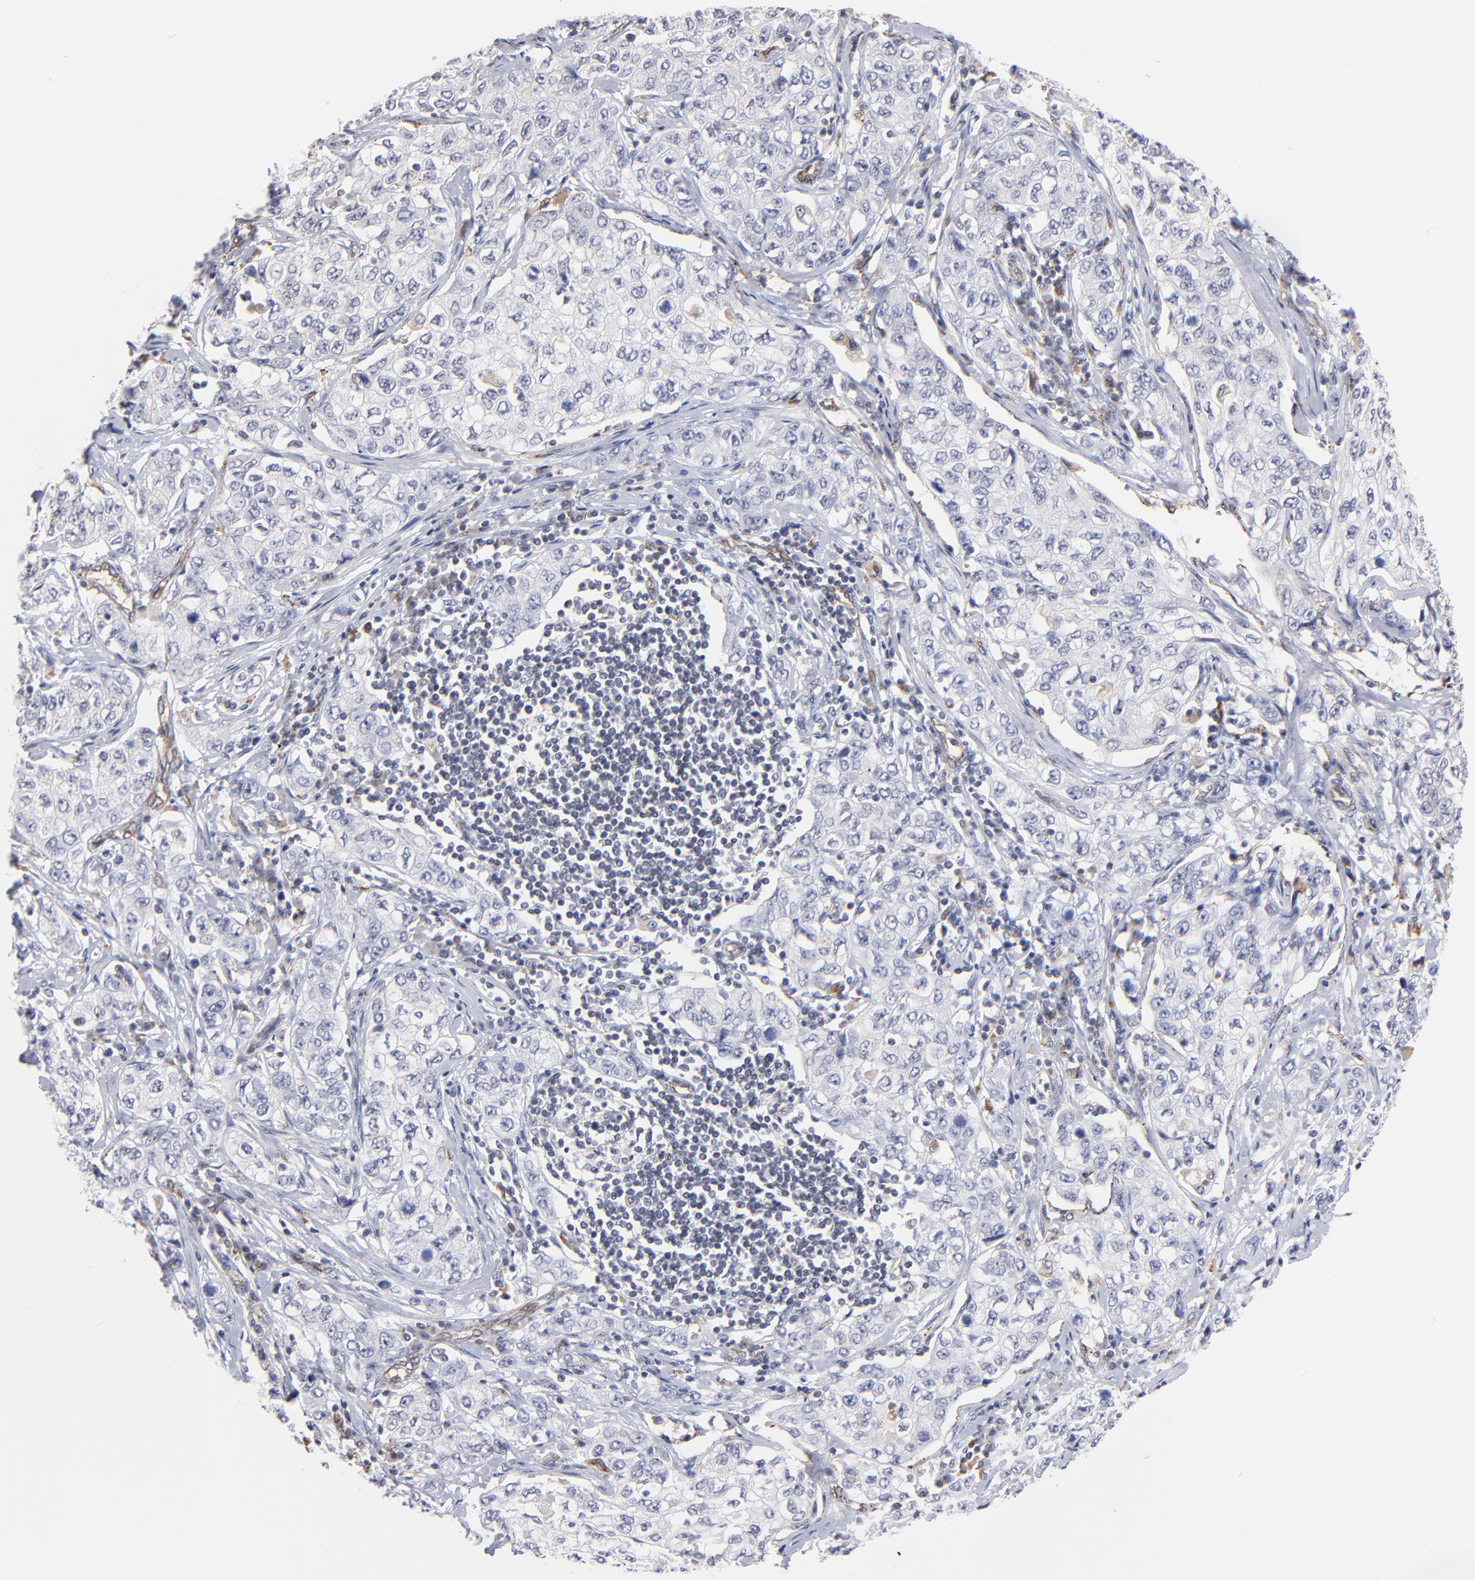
{"staining": {"intensity": "negative", "quantity": "none", "location": "none"}, "tissue": "stomach cancer", "cell_type": "Tumor cells", "image_type": "cancer", "snomed": [{"axis": "morphology", "description": "Adenocarcinoma, NOS"}, {"axis": "topography", "description": "Stomach"}], "caption": "A micrograph of stomach adenocarcinoma stained for a protein displays no brown staining in tumor cells.", "gene": "GABPA", "patient": {"sex": "male", "age": 48}}